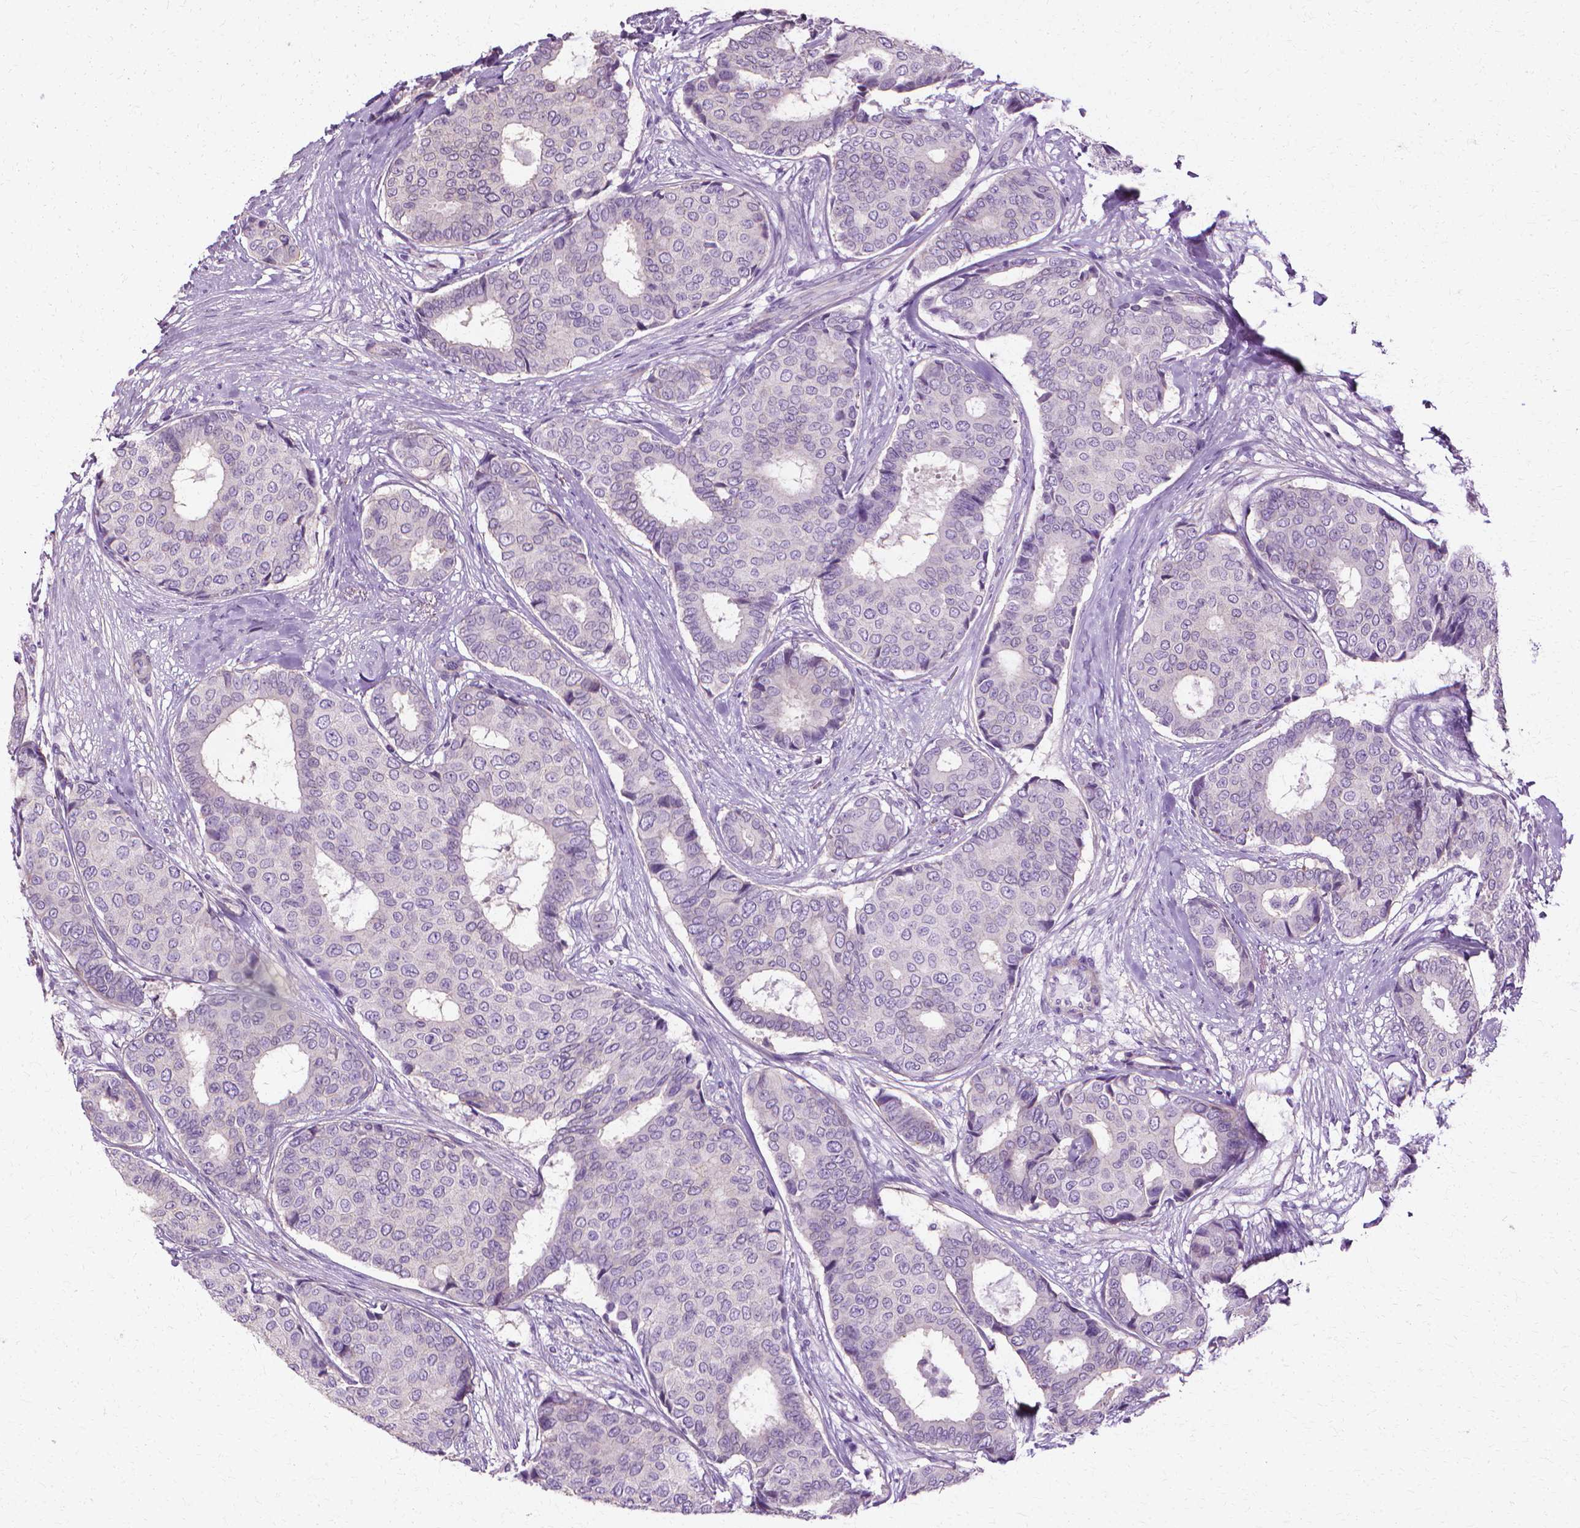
{"staining": {"intensity": "negative", "quantity": "none", "location": "none"}, "tissue": "breast cancer", "cell_type": "Tumor cells", "image_type": "cancer", "snomed": [{"axis": "morphology", "description": "Duct carcinoma"}, {"axis": "topography", "description": "Breast"}], "caption": "IHC histopathology image of breast cancer stained for a protein (brown), which displays no expression in tumor cells. (Stains: DAB immunohistochemistry with hematoxylin counter stain, Microscopy: brightfield microscopy at high magnification).", "gene": "CFAP157", "patient": {"sex": "female", "age": 75}}